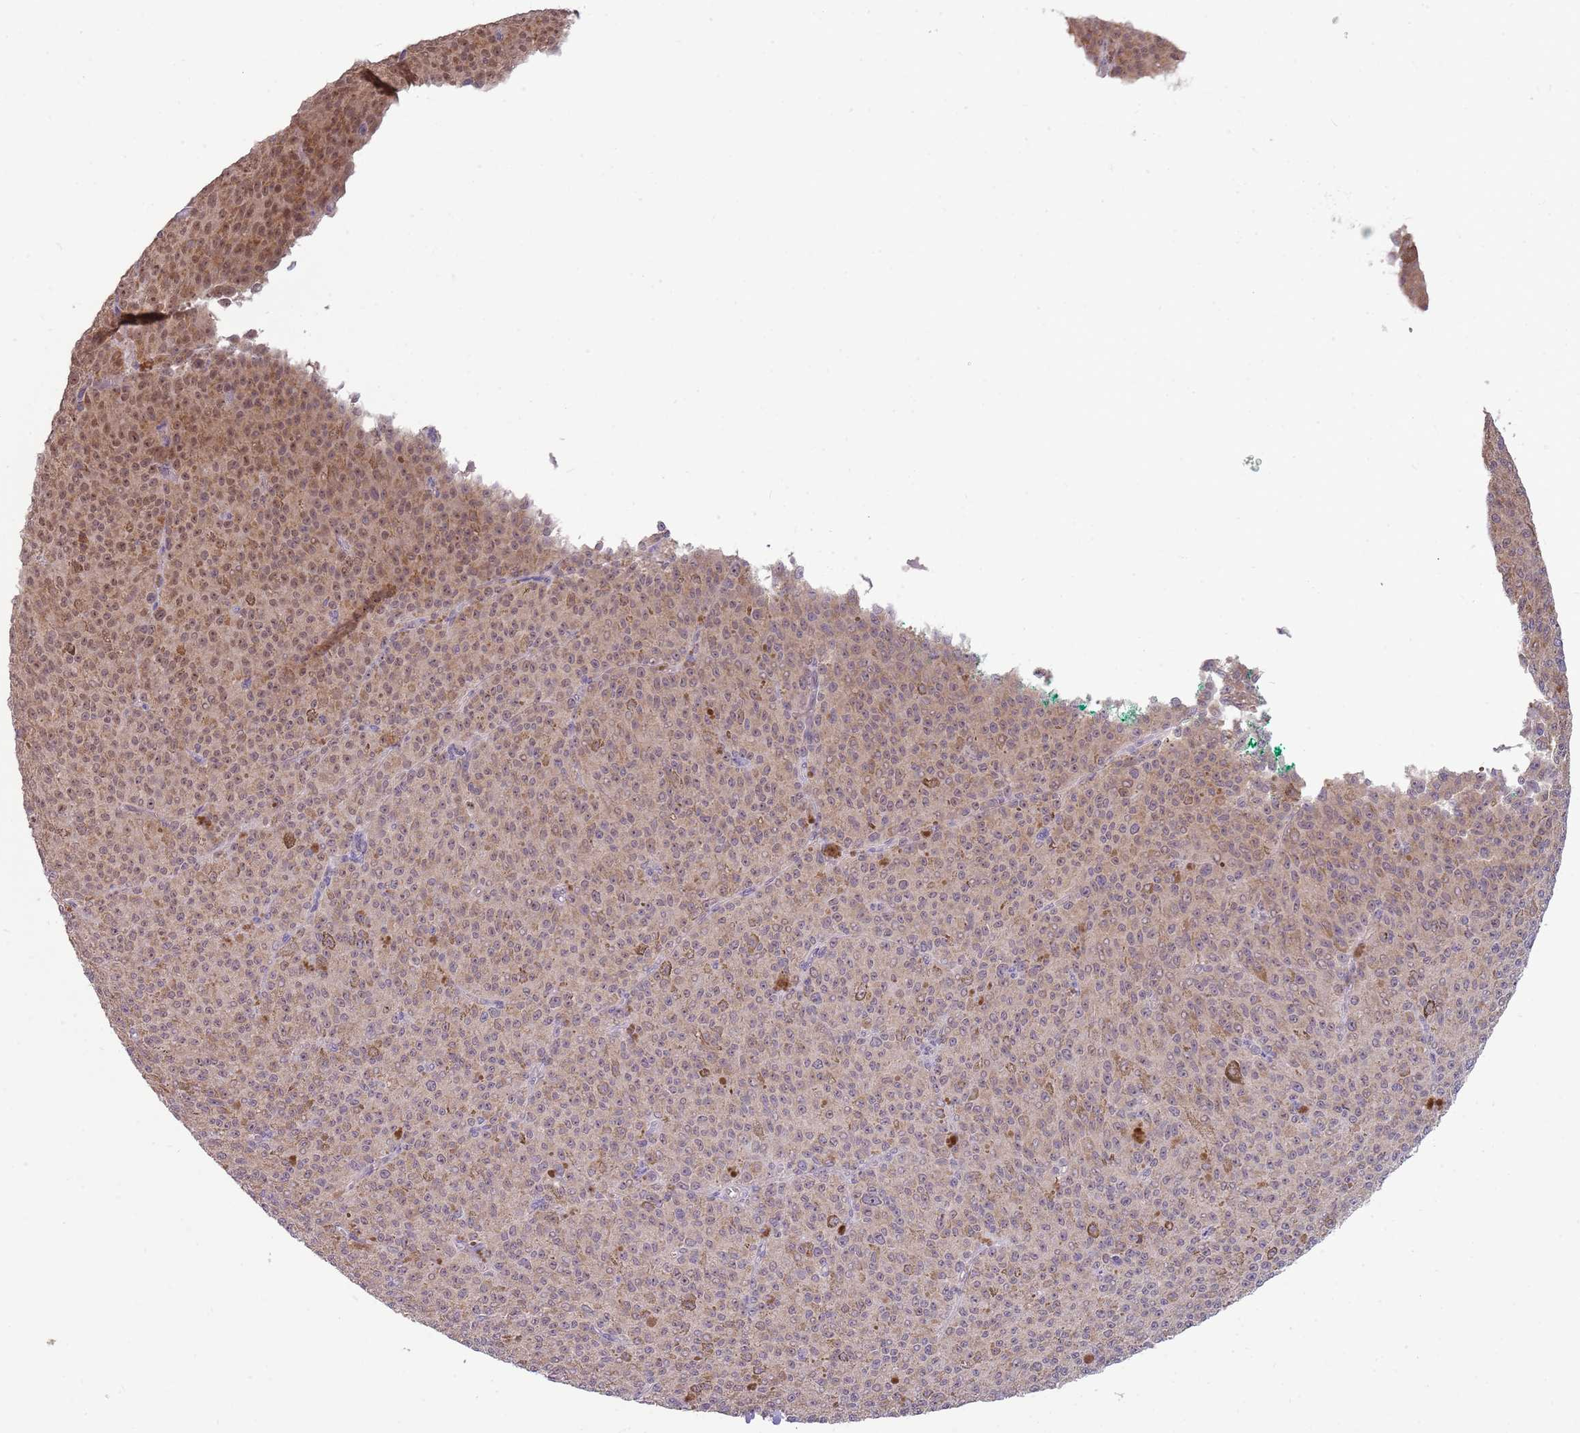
{"staining": {"intensity": "moderate", "quantity": "25%-75%", "location": "nuclear"}, "tissue": "melanoma", "cell_type": "Tumor cells", "image_type": "cancer", "snomed": [{"axis": "morphology", "description": "Malignant melanoma, NOS"}, {"axis": "topography", "description": "Skin"}], "caption": "Immunohistochemical staining of human malignant melanoma exhibits moderate nuclear protein expression in about 25%-75% of tumor cells.", "gene": "NBPF6", "patient": {"sex": "female", "age": 52}}